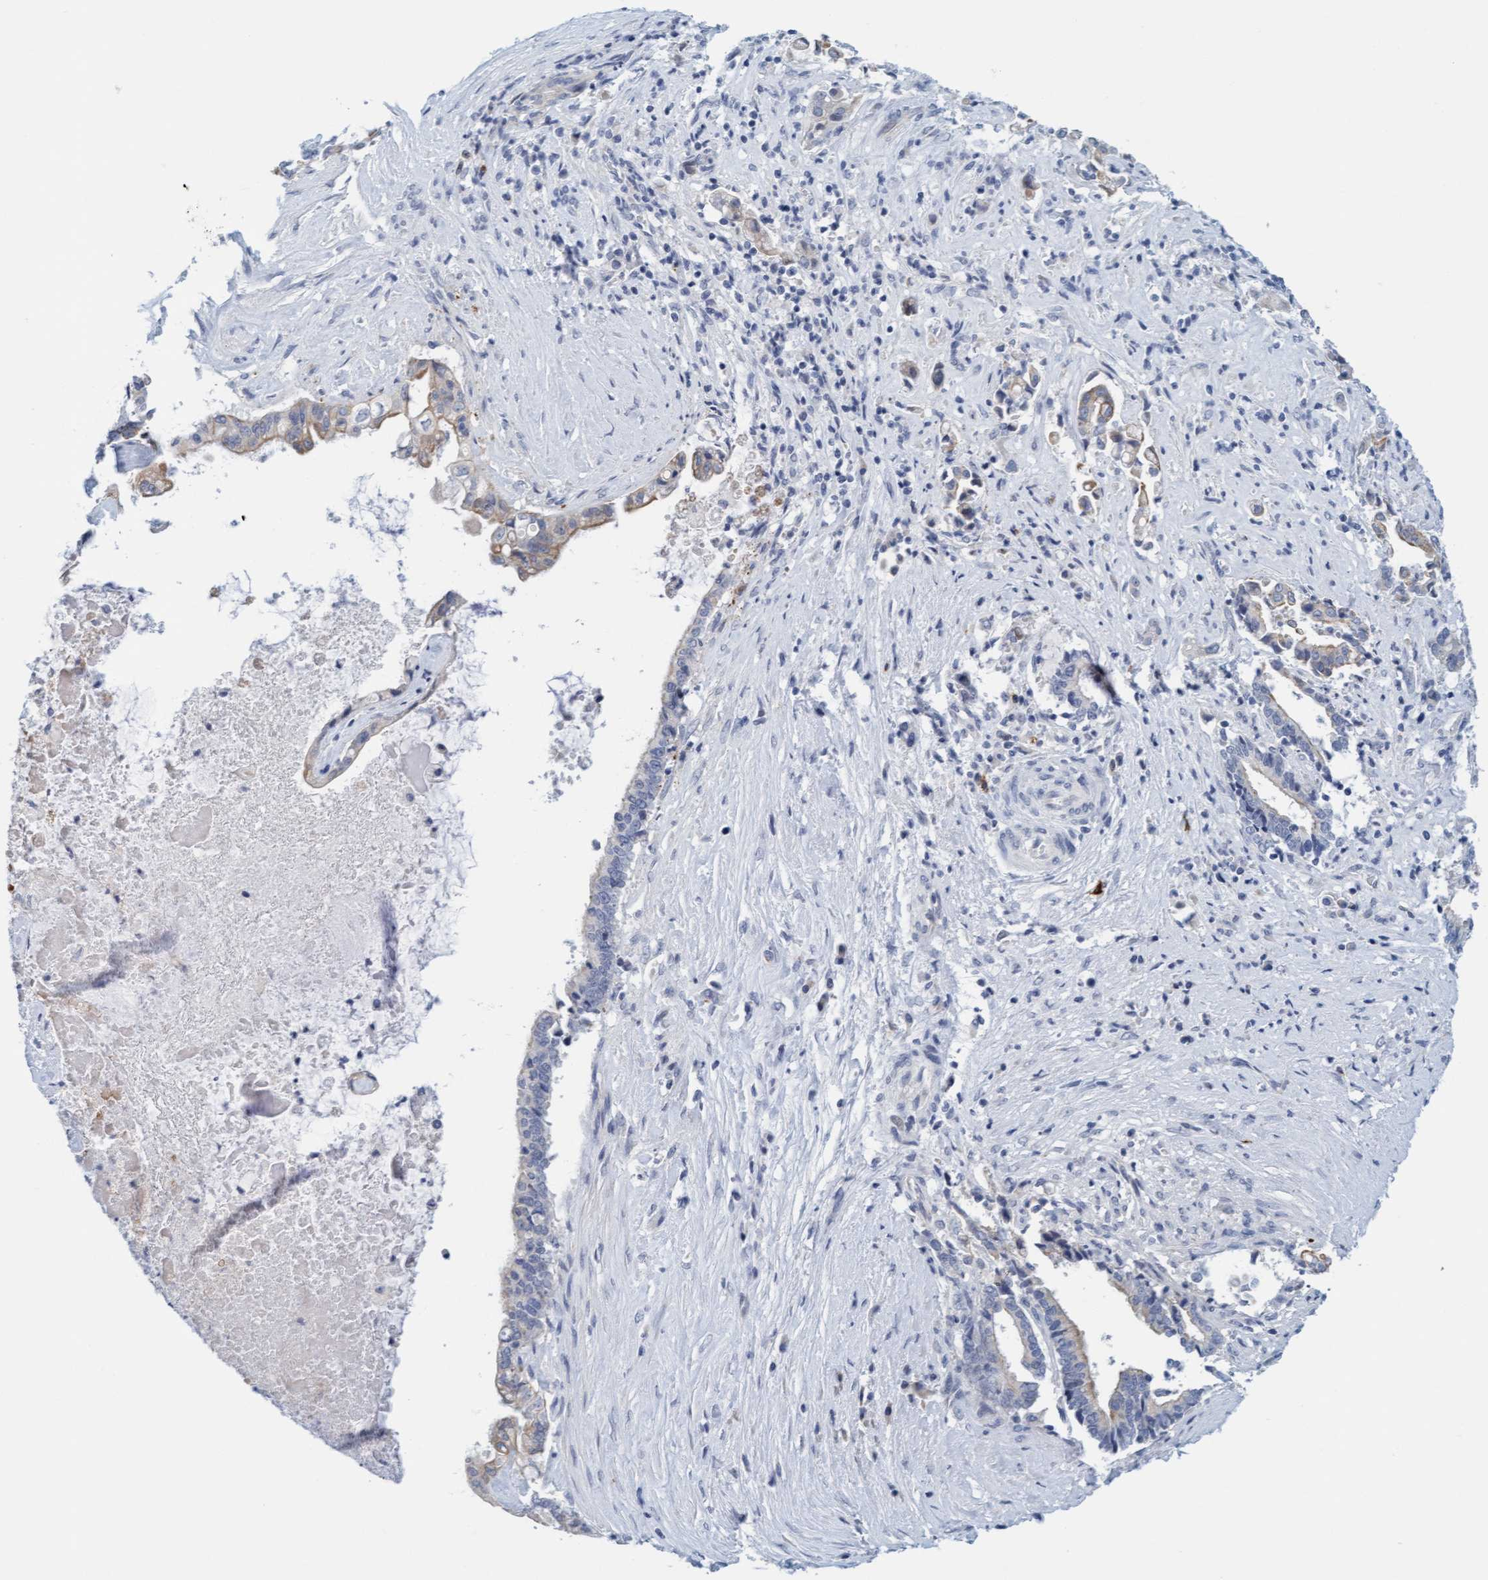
{"staining": {"intensity": "weak", "quantity": "<25%", "location": "cytoplasmic/membranous"}, "tissue": "liver cancer", "cell_type": "Tumor cells", "image_type": "cancer", "snomed": [{"axis": "morphology", "description": "Cholangiocarcinoma"}, {"axis": "topography", "description": "Liver"}], "caption": "Tumor cells are negative for protein expression in human liver cancer (cholangiocarcinoma).", "gene": "CPA3", "patient": {"sex": "male", "age": 57}}